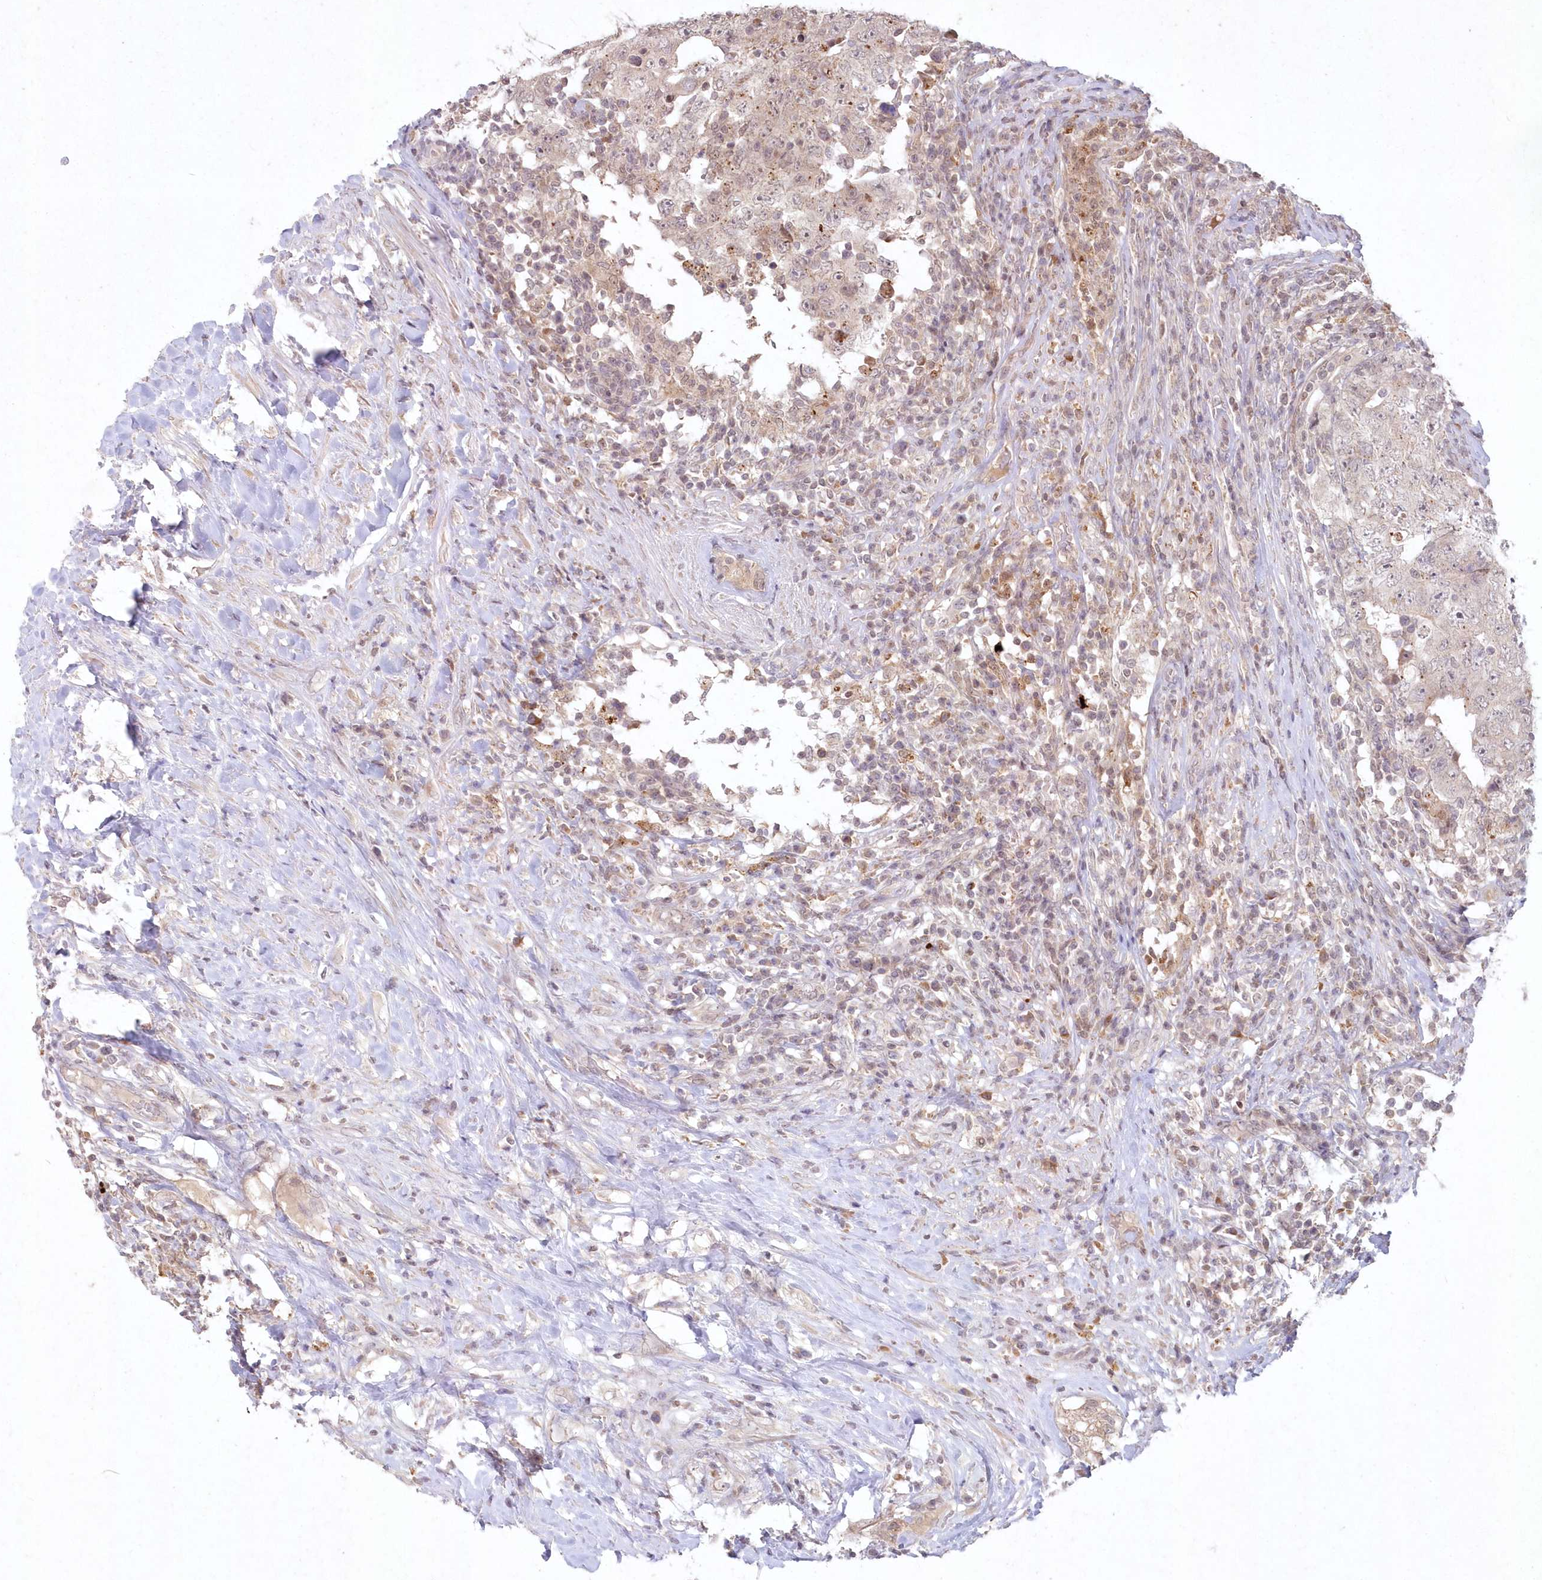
{"staining": {"intensity": "negative", "quantity": "none", "location": "none"}, "tissue": "testis cancer", "cell_type": "Tumor cells", "image_type": "cancer", "snomed": [{"axis": "morphology", "description": "Carcinoma, Embryonal, NOS"}, {"axis": "topography", "description": "Testis"}], "caption": "An image of human testis embryonal carcinoma is negative for staining in tumor cells.", "gene": "ASCC1", "patient": {"sex": "male", "age": 26}}